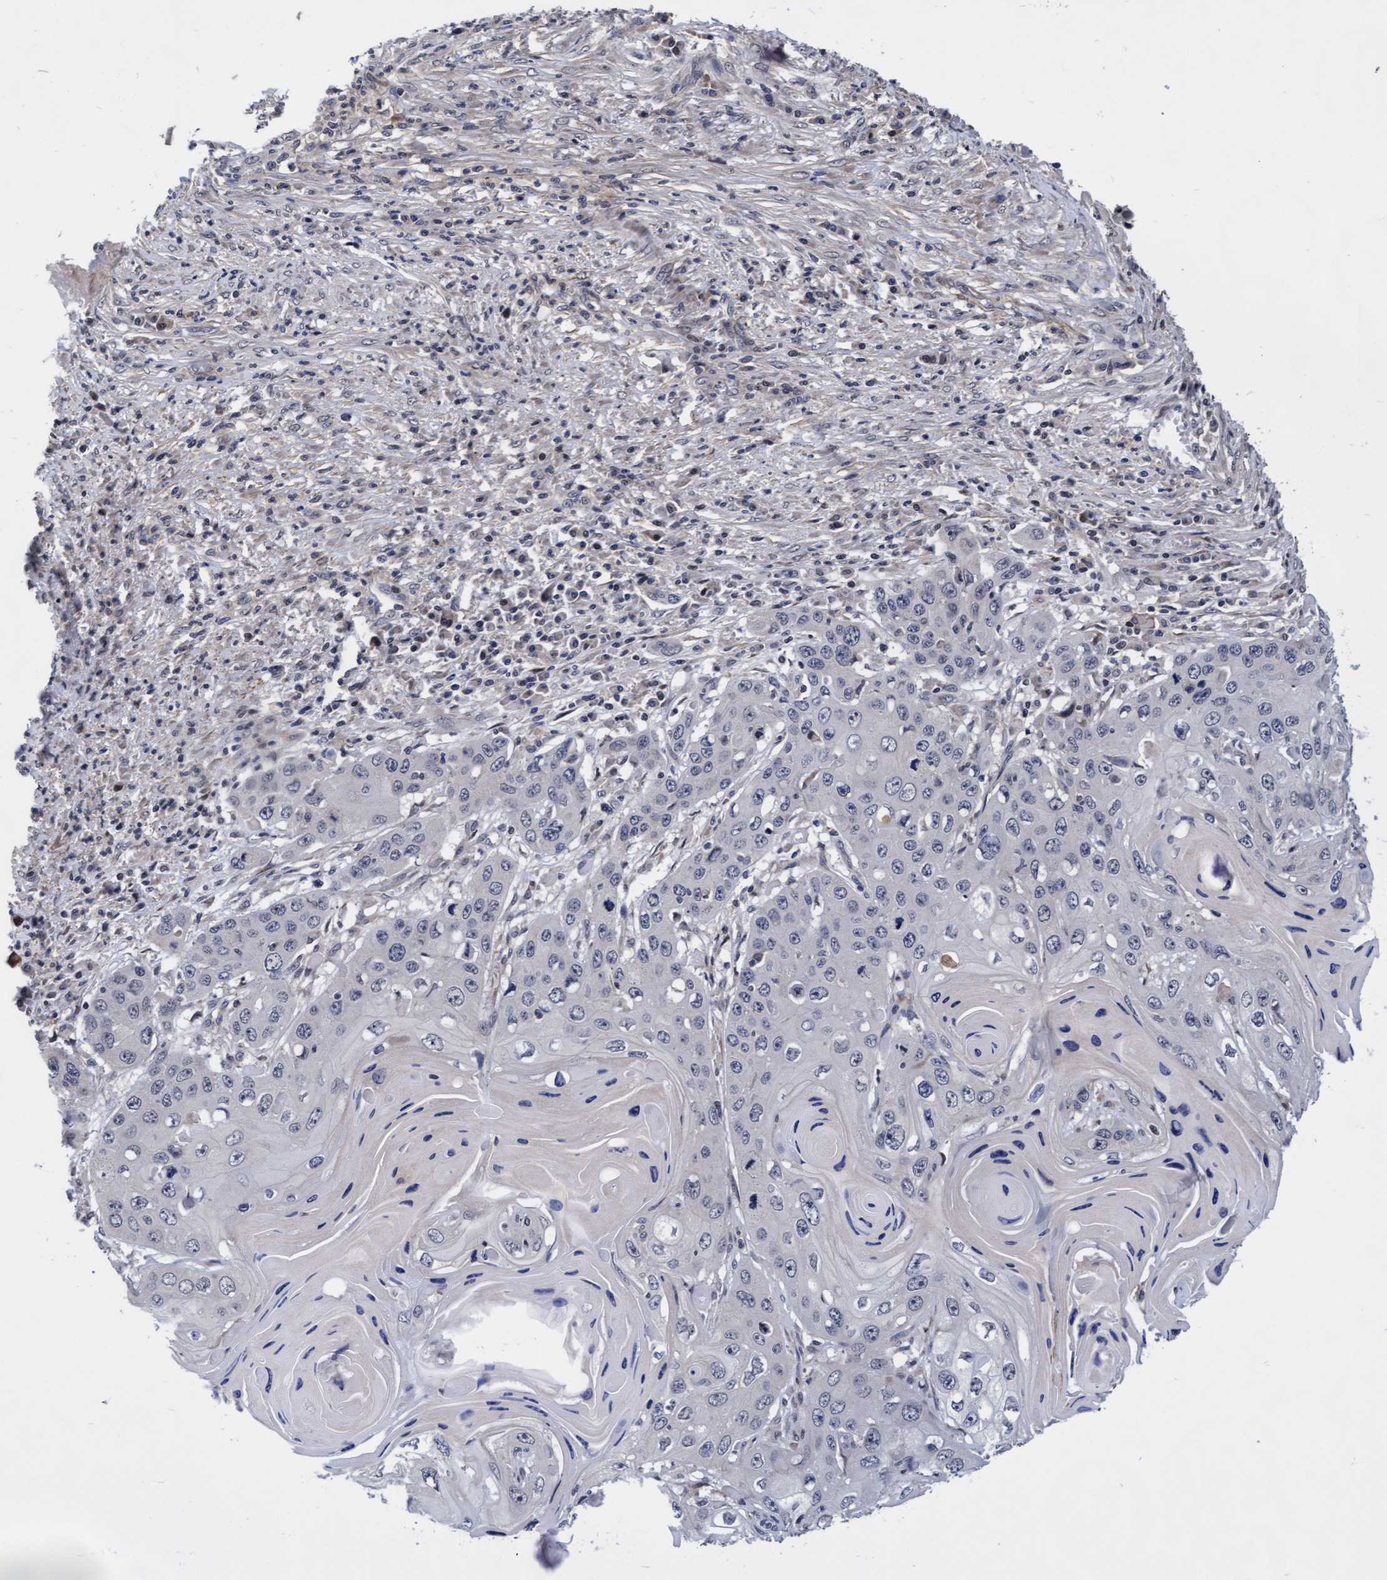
{"staining": {"intensity": "weak", "quantity": "<25%", "location": "cytoplasmic/membranous"}, "tissue": "skin cancer", "cell_type": "Tumor cells", "image_type": "cancer", "snomed": [{"axis": "morphology", "description": "Squamous cell carcinoma, NOS"}, {"axis": "topography", "description": "Skin"}], "caption": "This is an immunohistochemistry micrograph of skin cancer (squamous cell carcinoma). There is no positivity in tumor cells.", "gene": "EFCAB13", "patient": {"sex": "male", "age": 55}}